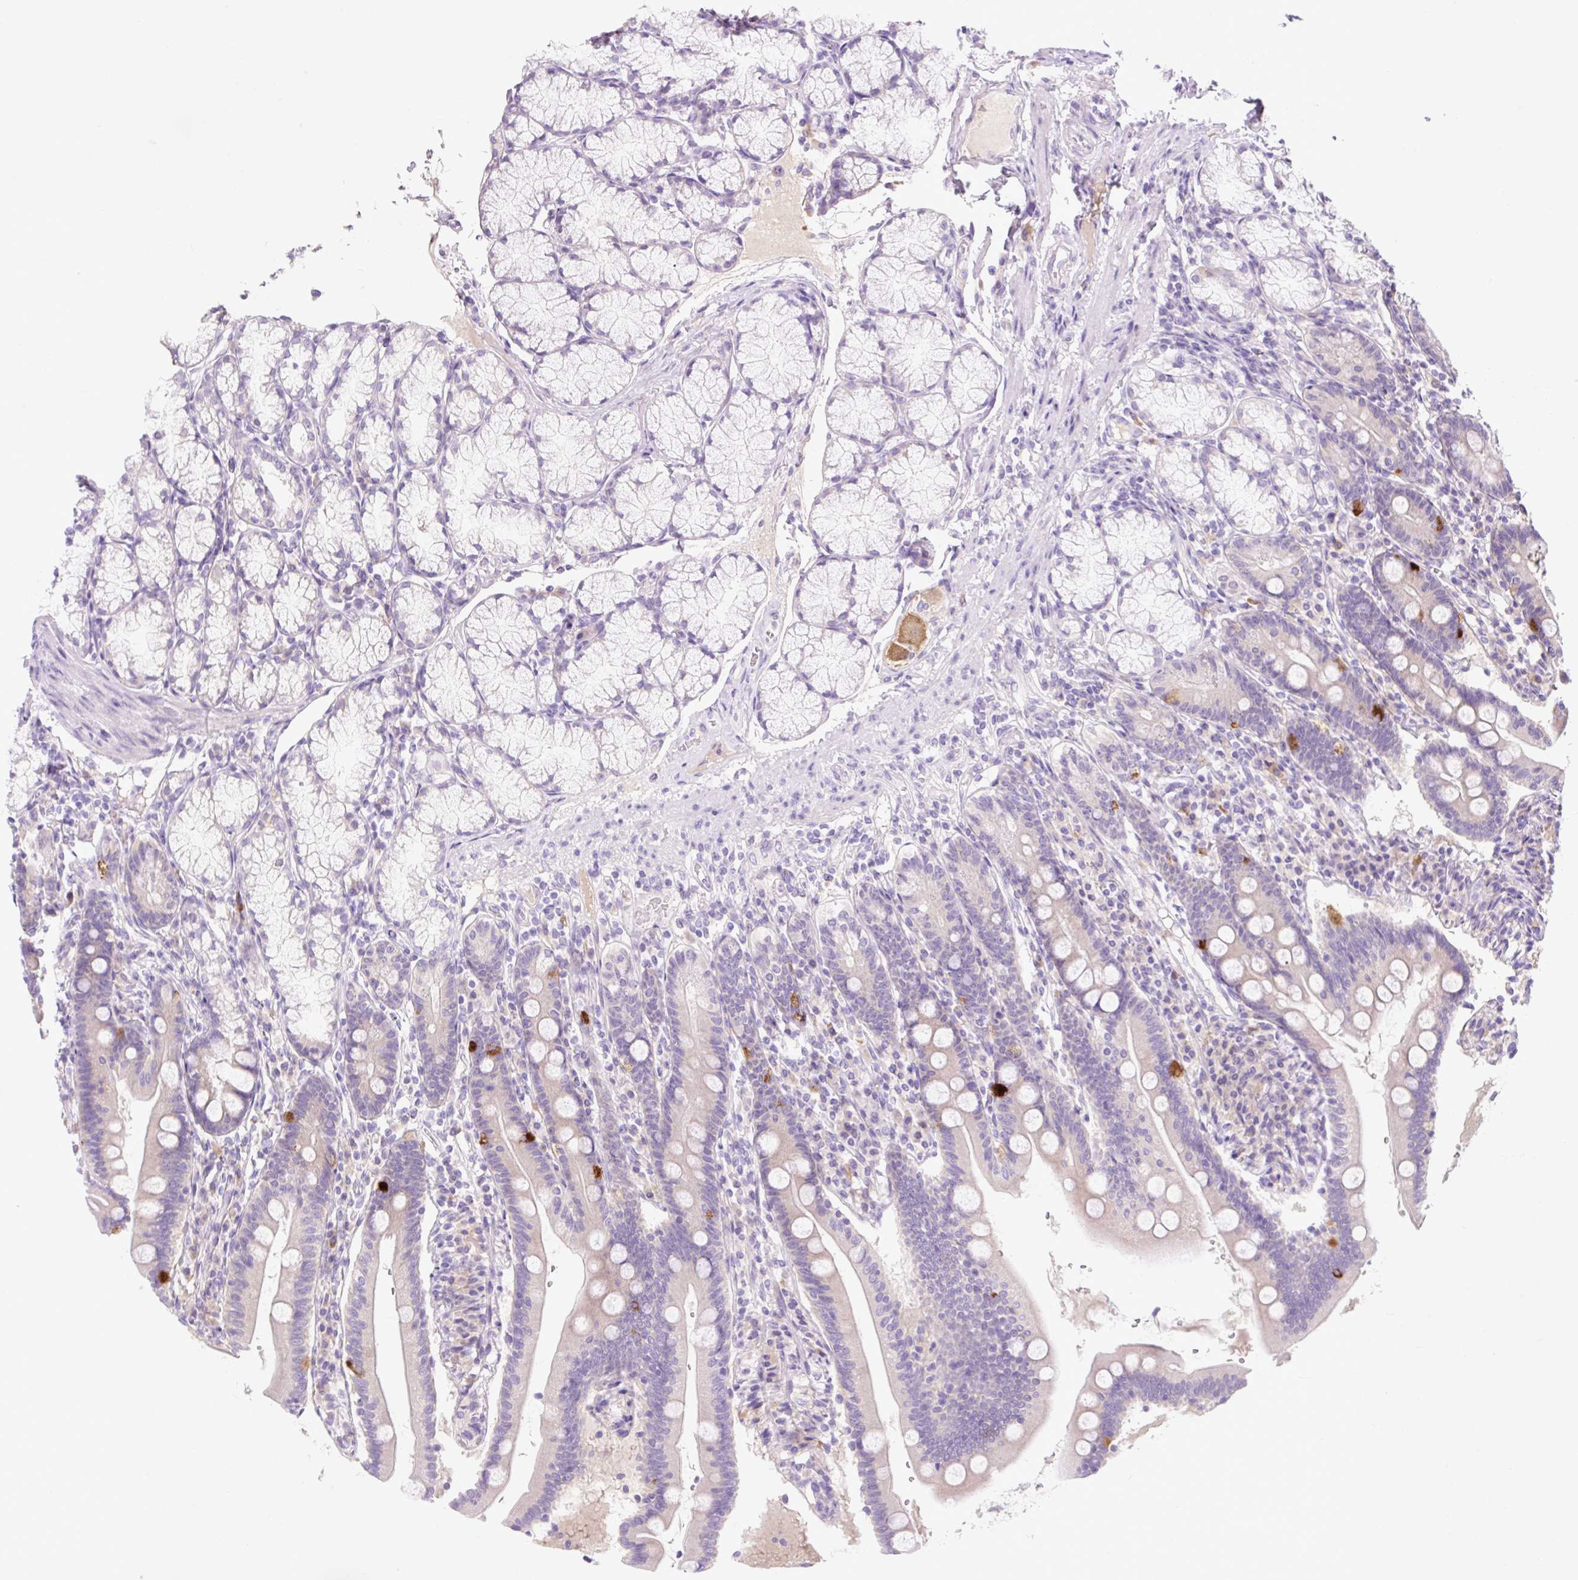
{"staining": {"intensity": "moderate", "quantity": "<25%", "location": "cytoplasmic/membranous"}, "tissue": "duodenum", "cell_type": "Glandular cells", "image_type": "normal", "snomed": [{"axis": "morphology", "description": "Normal tissue, NOS"}, {"axis": "topography", "description": "Duodenum"}], "caption": "This photomicrograph shows IHC staining of unremarkable human duodenum, with low moderate cytoplasmic/membranous expression in approximately <25% of glandular cells.", "gene": "CELF6", "patient": {"sex": "female", "age": 67}}